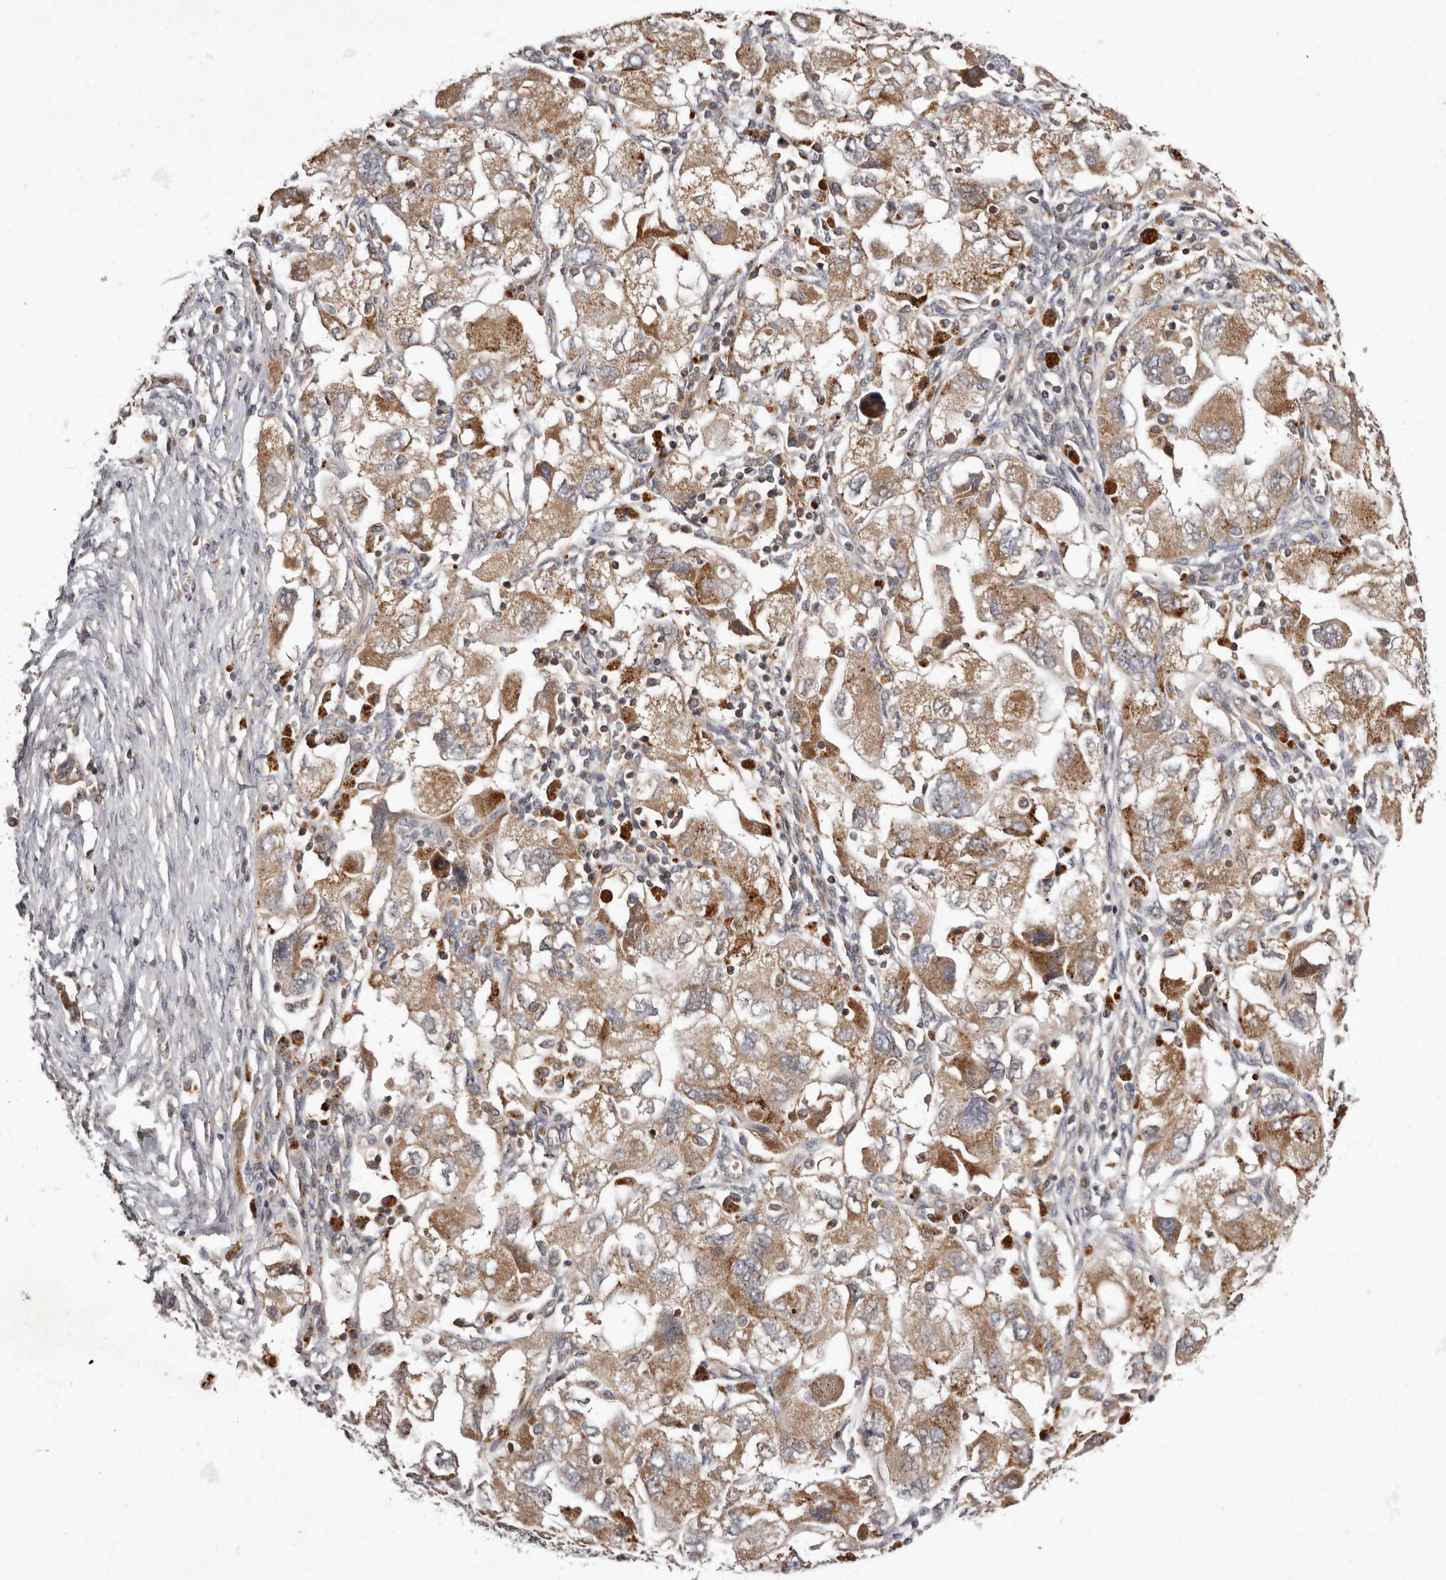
{"staining": {"intensity": "moderate", "quantity": ">75%", "location": "cytoplasmic/membranous"}, "tissue": "ovarian cancer", "cell_type": "Tumor cells", "image_type": "cancer", "snomed": [{"axis": "morphology", "description": "Carcinoma, NOS"}, {"axis": "morphology", "description": "Cystadenocarcinoma, serous, NOS"}, {"axis": "topography", "description": "Ovary"}], "caption": "This is an image of immunohistochemistry (IHC) staining of ovarian carcinoma, which shows moderate positivity in the cytoplasmic/membranous of tumor cells.", "gene": "ADCY2", "patient": {"sex": "female", "age": 69}}